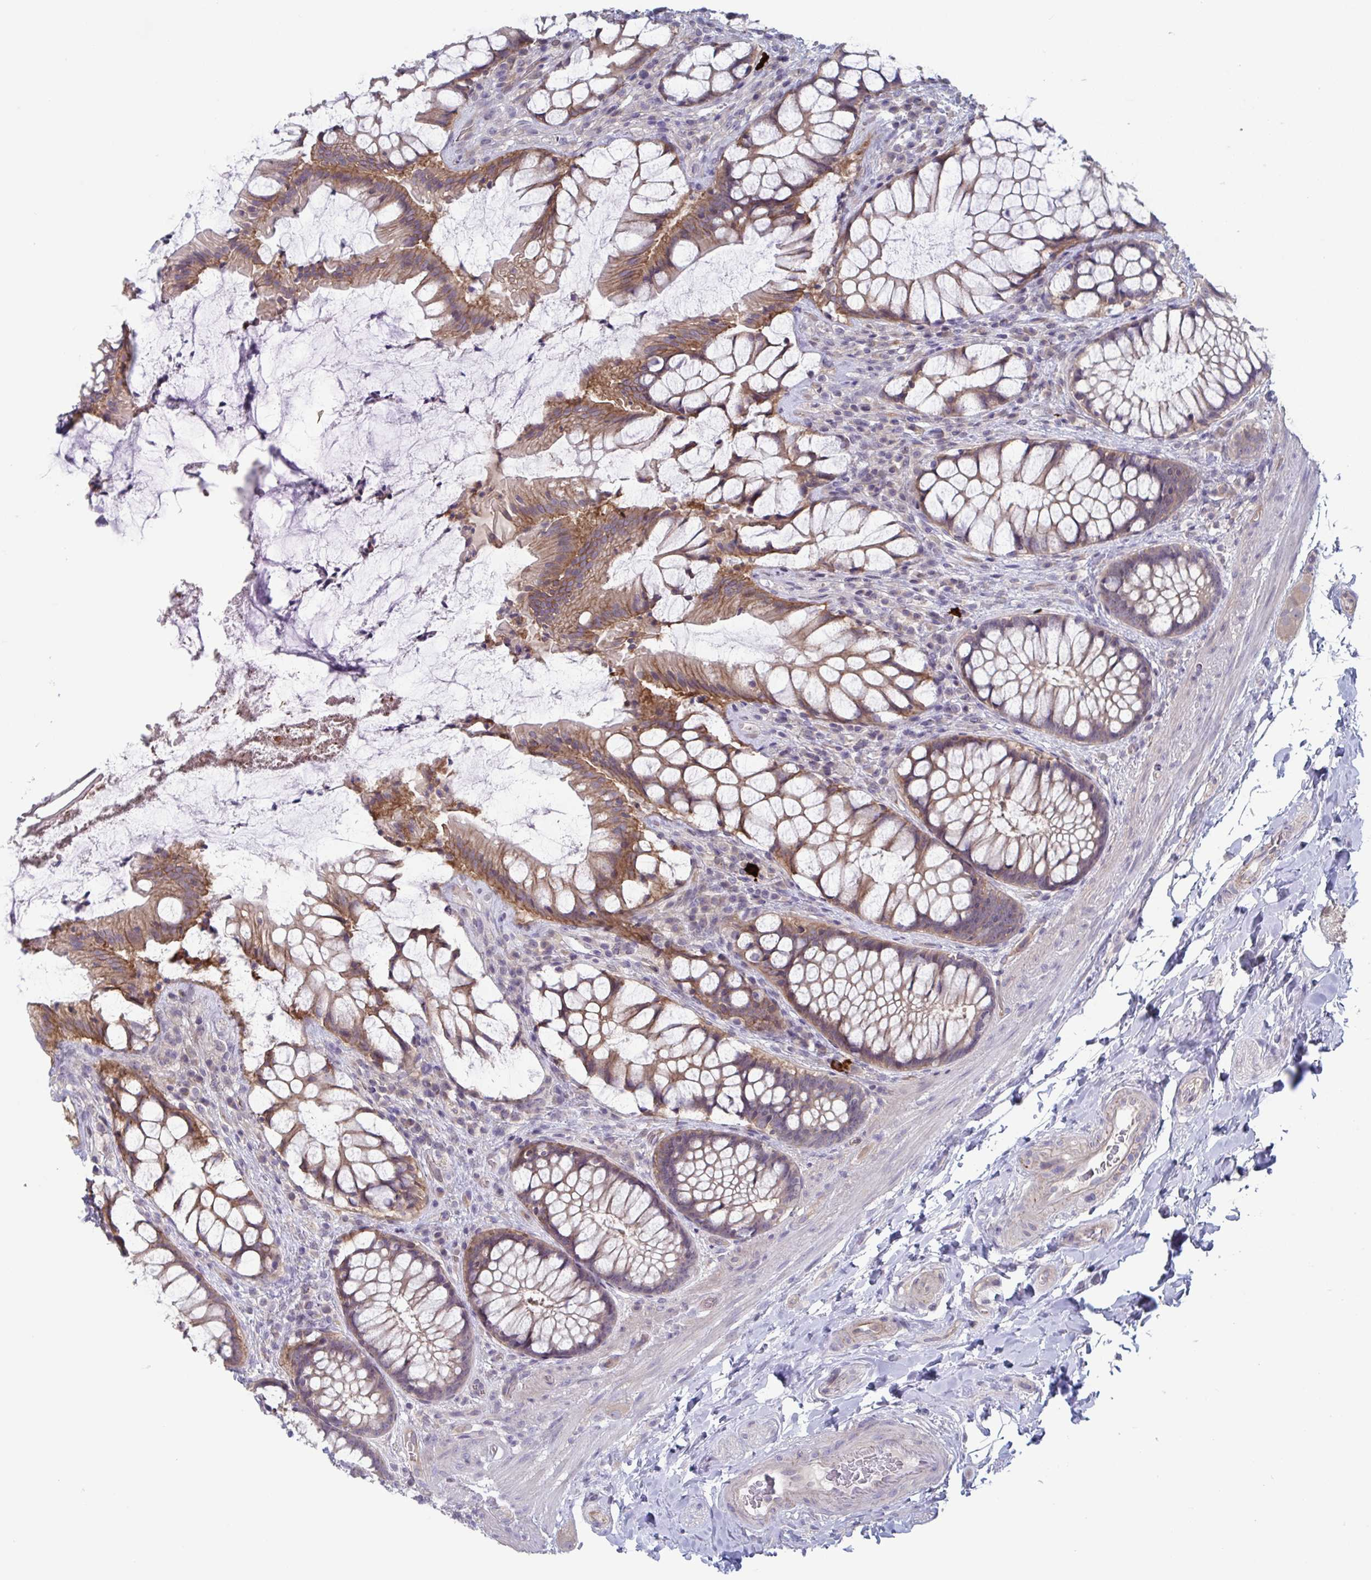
{"staining": {"intensity": "moderate", "quantity": ">75%", "location": "cytoplasmic/membranous"}, "tissue": "rectum", "cell_type": "Glandular cells", "image_type": "normal", "snomed": [{"axis": "morphology", "description": "Normal tissue, NOS"}, {"axis": "topography", "description": "Rectum"}], "caption": "Protein analysis of benign rectum displays moderate cytoplasmic/membranous positivity in about >75% of glandular cells.", "gene": "STK26", "patient": {"sex": "female", "age": 58}}